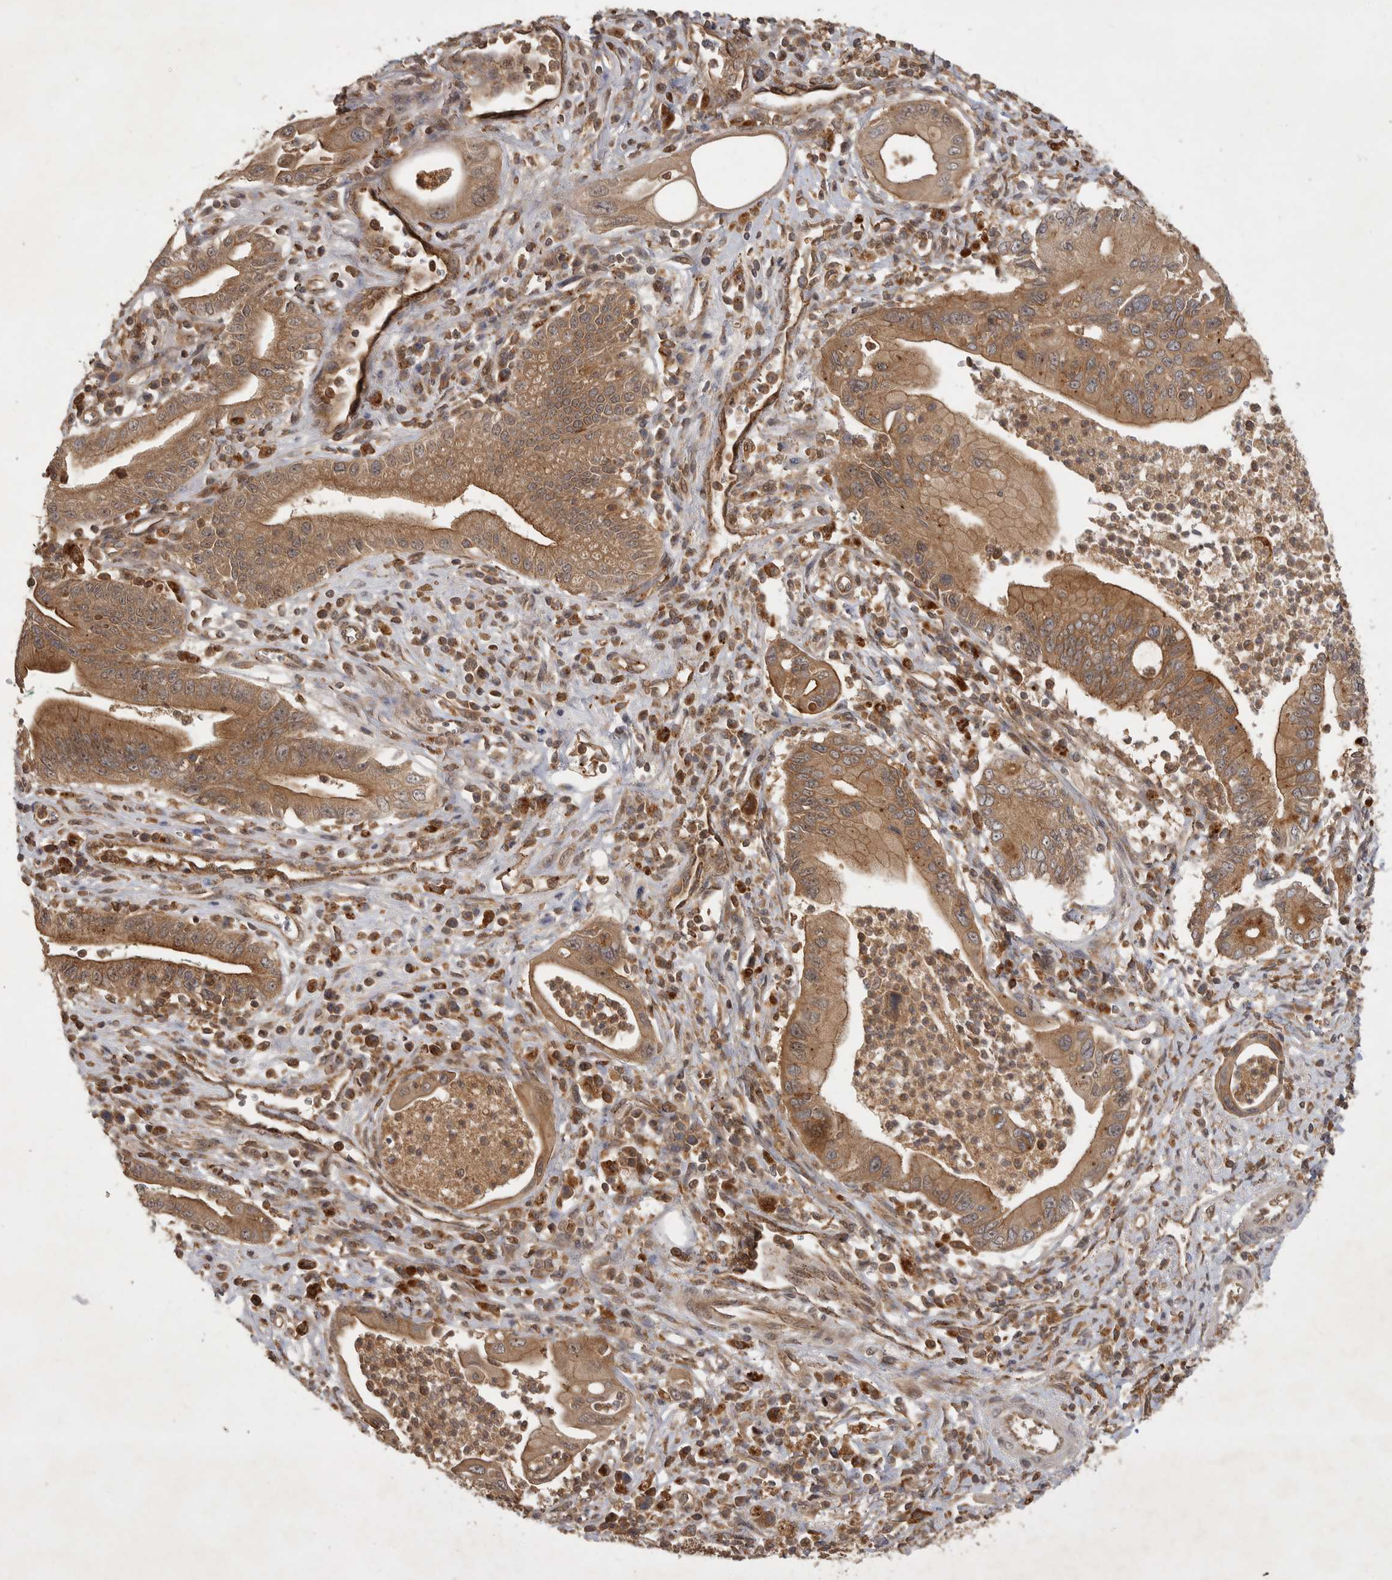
{"staining": {"intensity": "moderate", "quantity": ">75%", "location": "cytoplasmic/membranous"}, "tissue": "pancreatic cancer", "cell_type": "Tumor cells", "image_type": "cancer", "snomed": [{"axis": "morphology", "description": "Adenocarcinoma, NOS"}, {"axis": "topography", "description": "Pancreas"}], "caption": "Protein expression analysis of pancreatic cancer reveals moderate cytoplasmic/membranous positivity in approximately >75% of tumor cells.", "gene": "ZNF232", "patient": {"sex": "male", "age": 78}}